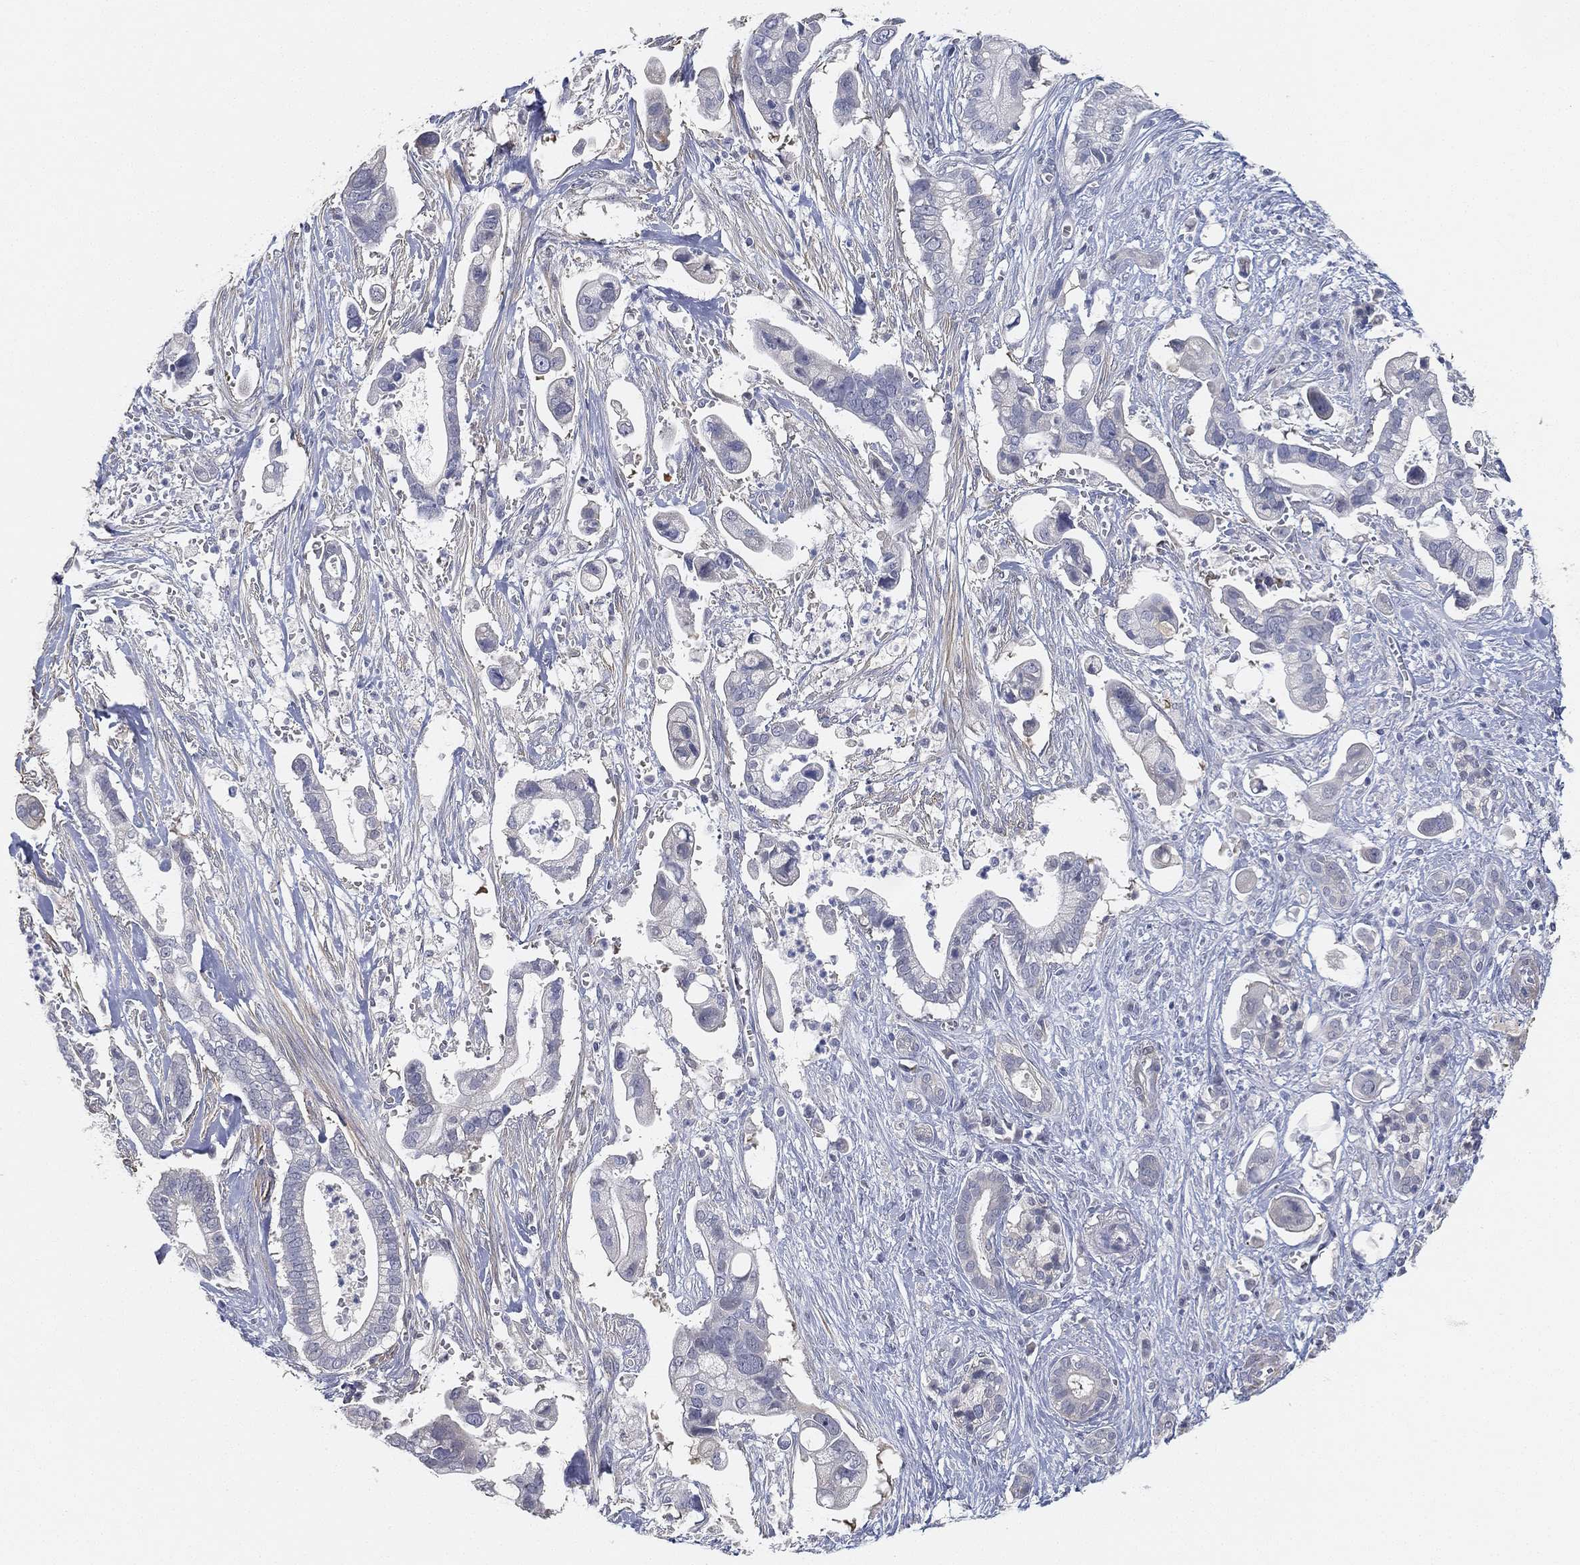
{"staining": {"intensity": "negative", "quantity": "none", "location": "none"}, "tissue": "pancreatic cancer", "cell_type": "Tumor cells", "image_type": "cancer", "snomed": [{"axis": "morphology", "description": "Adenocarcinoma, NOS"}, {"axis": "topography", "description": "Pancreas"}], "caption": "An IHC image of pancreatic cancer (adenocarcinoma) is shown. There is no staining in tumor cells of pancreatic cancer (adenocarcinoma).", "gene": "GPR61", "patient": {"sex": "male", "age": 61}}